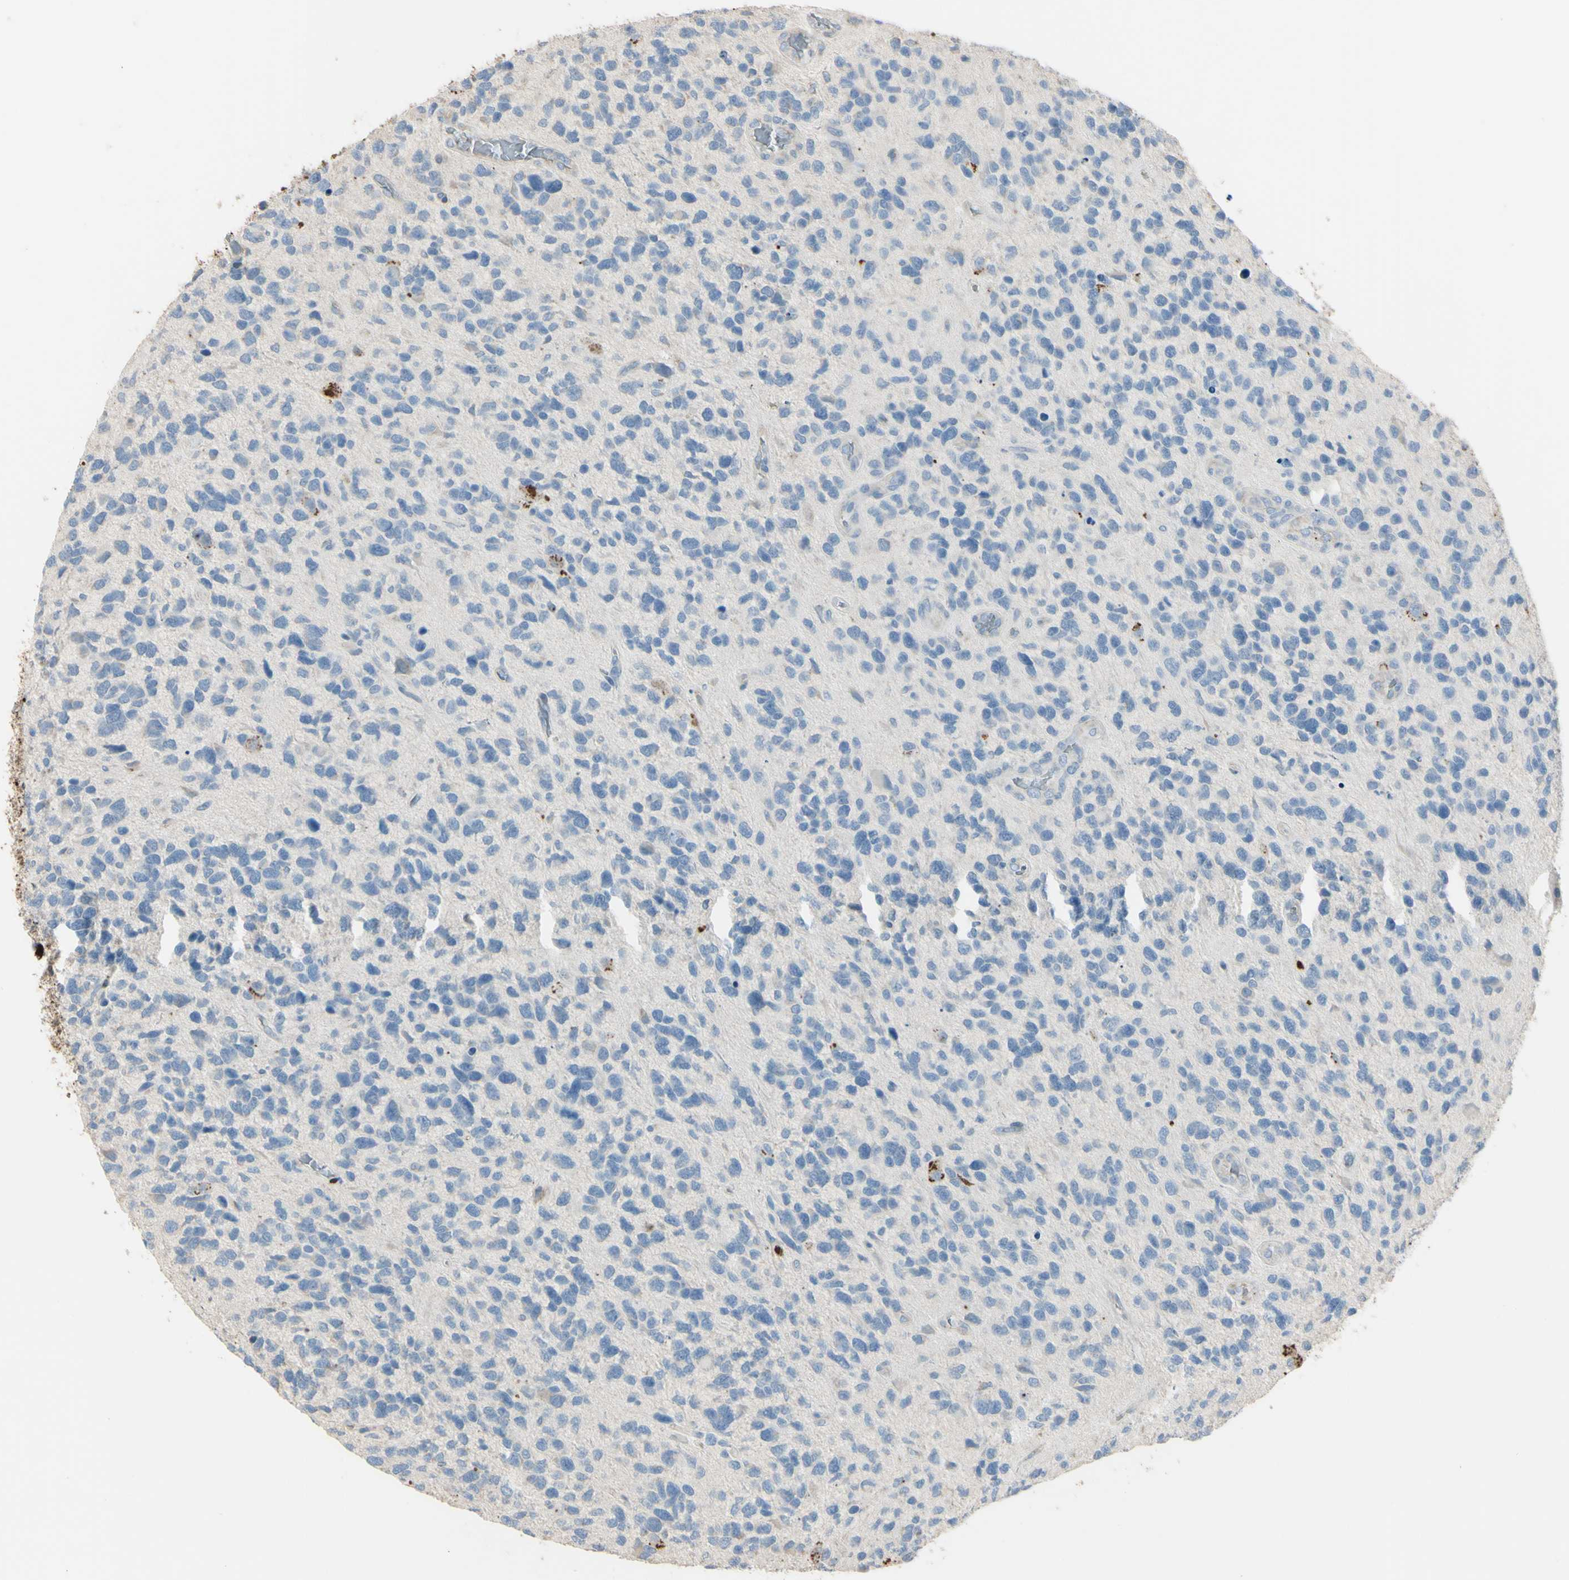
{"staining": {"intensity": "negative", "quantity": "none", "location": "none"}, "tissue": "glioma", "cell_type": "Tumor cells", "image_type": "cancer", "snomed": [{"axis": "morphology", "description": "Glioma, malignant, High grade"}, {"axis": "topography", "description": "Brain"}], "caption": "Photomicrograph shows no protein expression in tumor cells of malignant glioma (high-grade) tissue.", "gene": "ANGPTL1", "patient": {"sex": "female", "age": 58}}